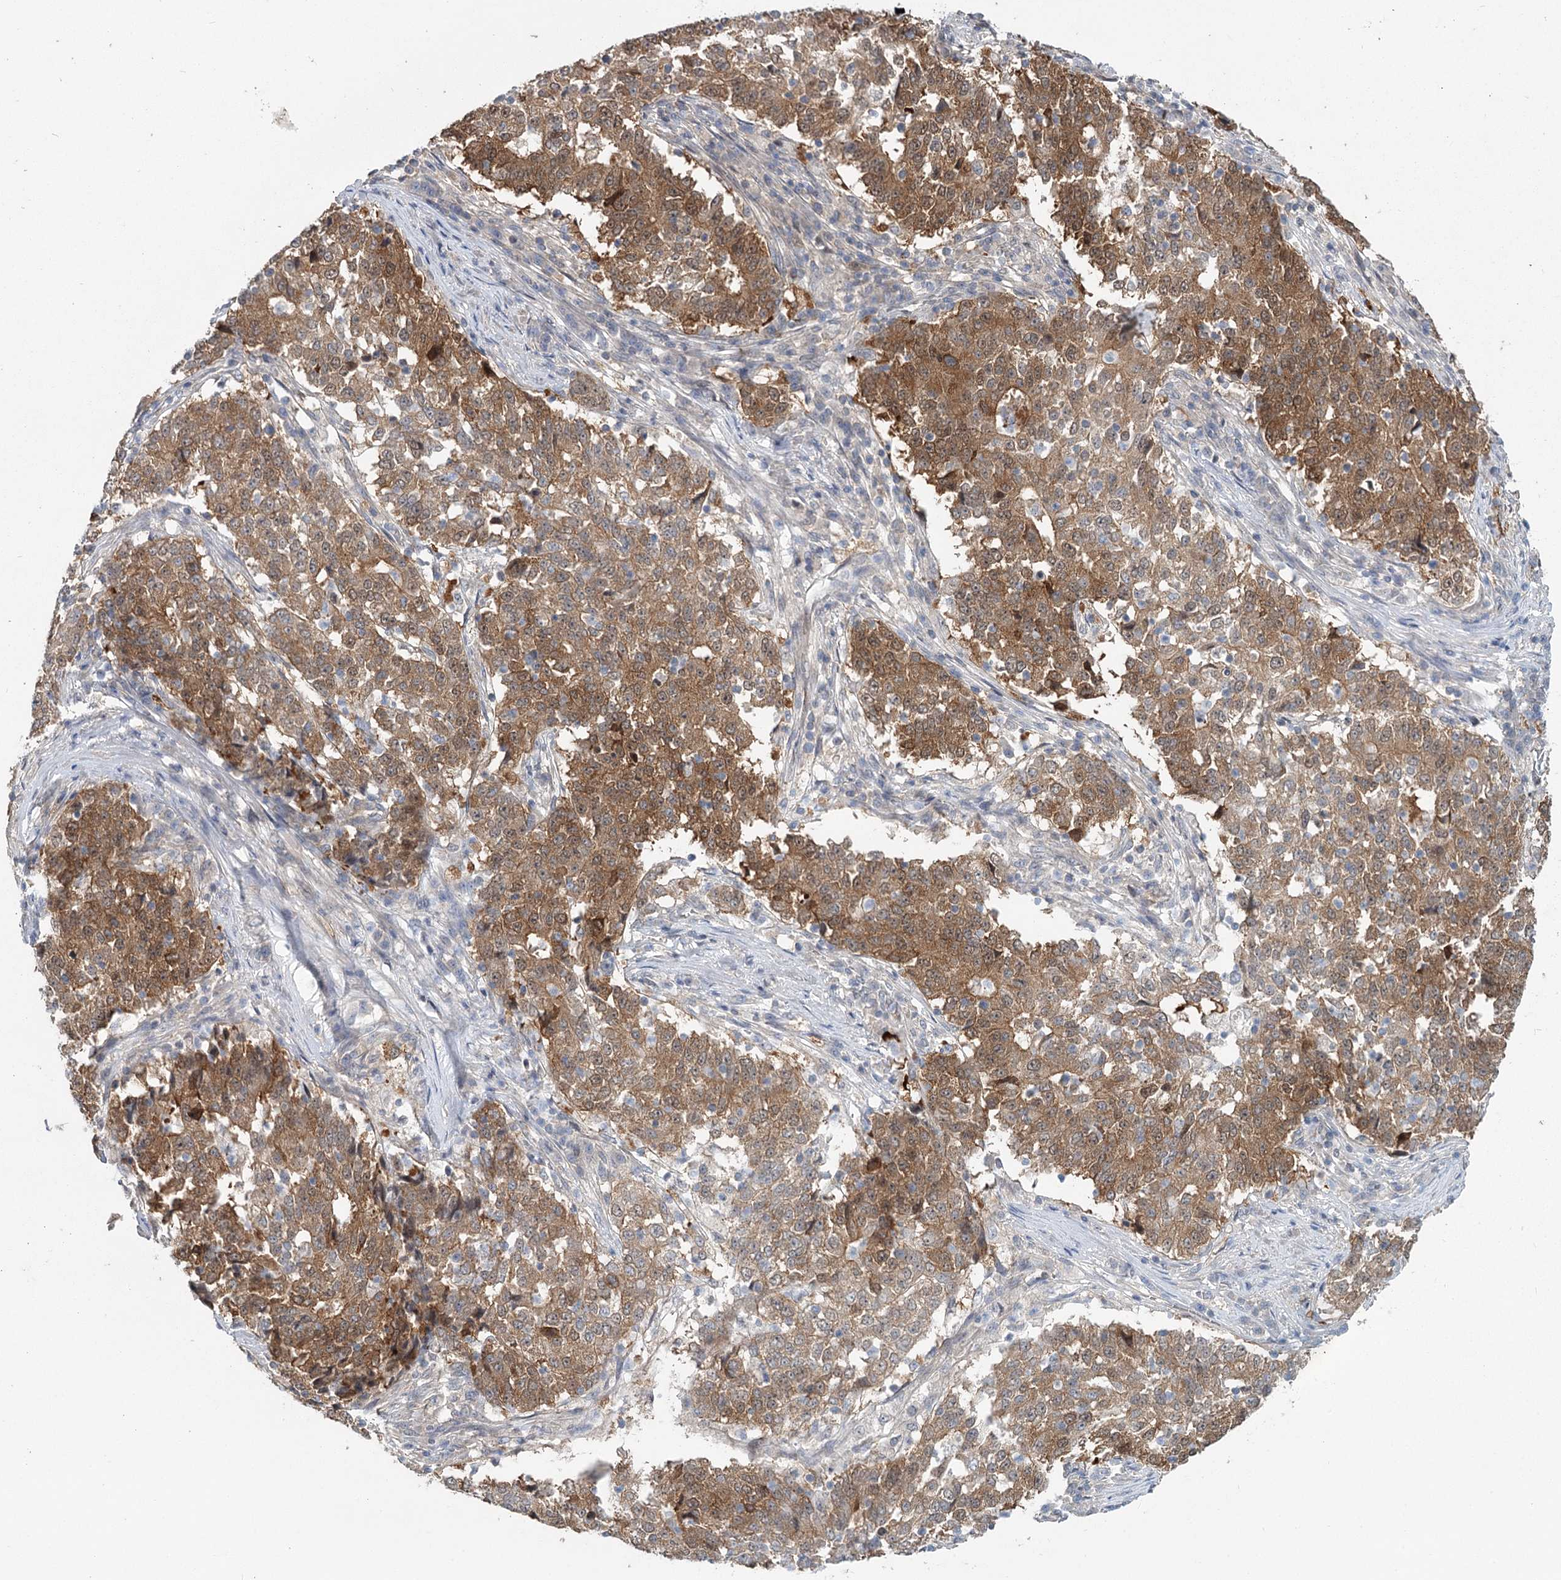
{"staining": {"intensity": "moderate", "quantity": ">75%", "location": "cytoplasmic/membranous"}, "tissue": "stomach cancer", "cell_type": "Tumor cells", "image_type": "cancer", "snomed": [{"axis": "morphology", "description": "Adenocarcinoma, NOS"}, {"axis": "topography", "description": "Stomach"}], "caption": "A medium amount of moderate cytoplasmic/membranous staining is seen in approximately >75% of tumor cells in stomach cancer (adenocarcinoma) tissue. The staining was performed using DAB, with brown indicating positive protein expression. Nuclei are stained blue with hematoxylin.", "gene": "MAP3K13", "patient": {"sex": "male", "age": 59}}